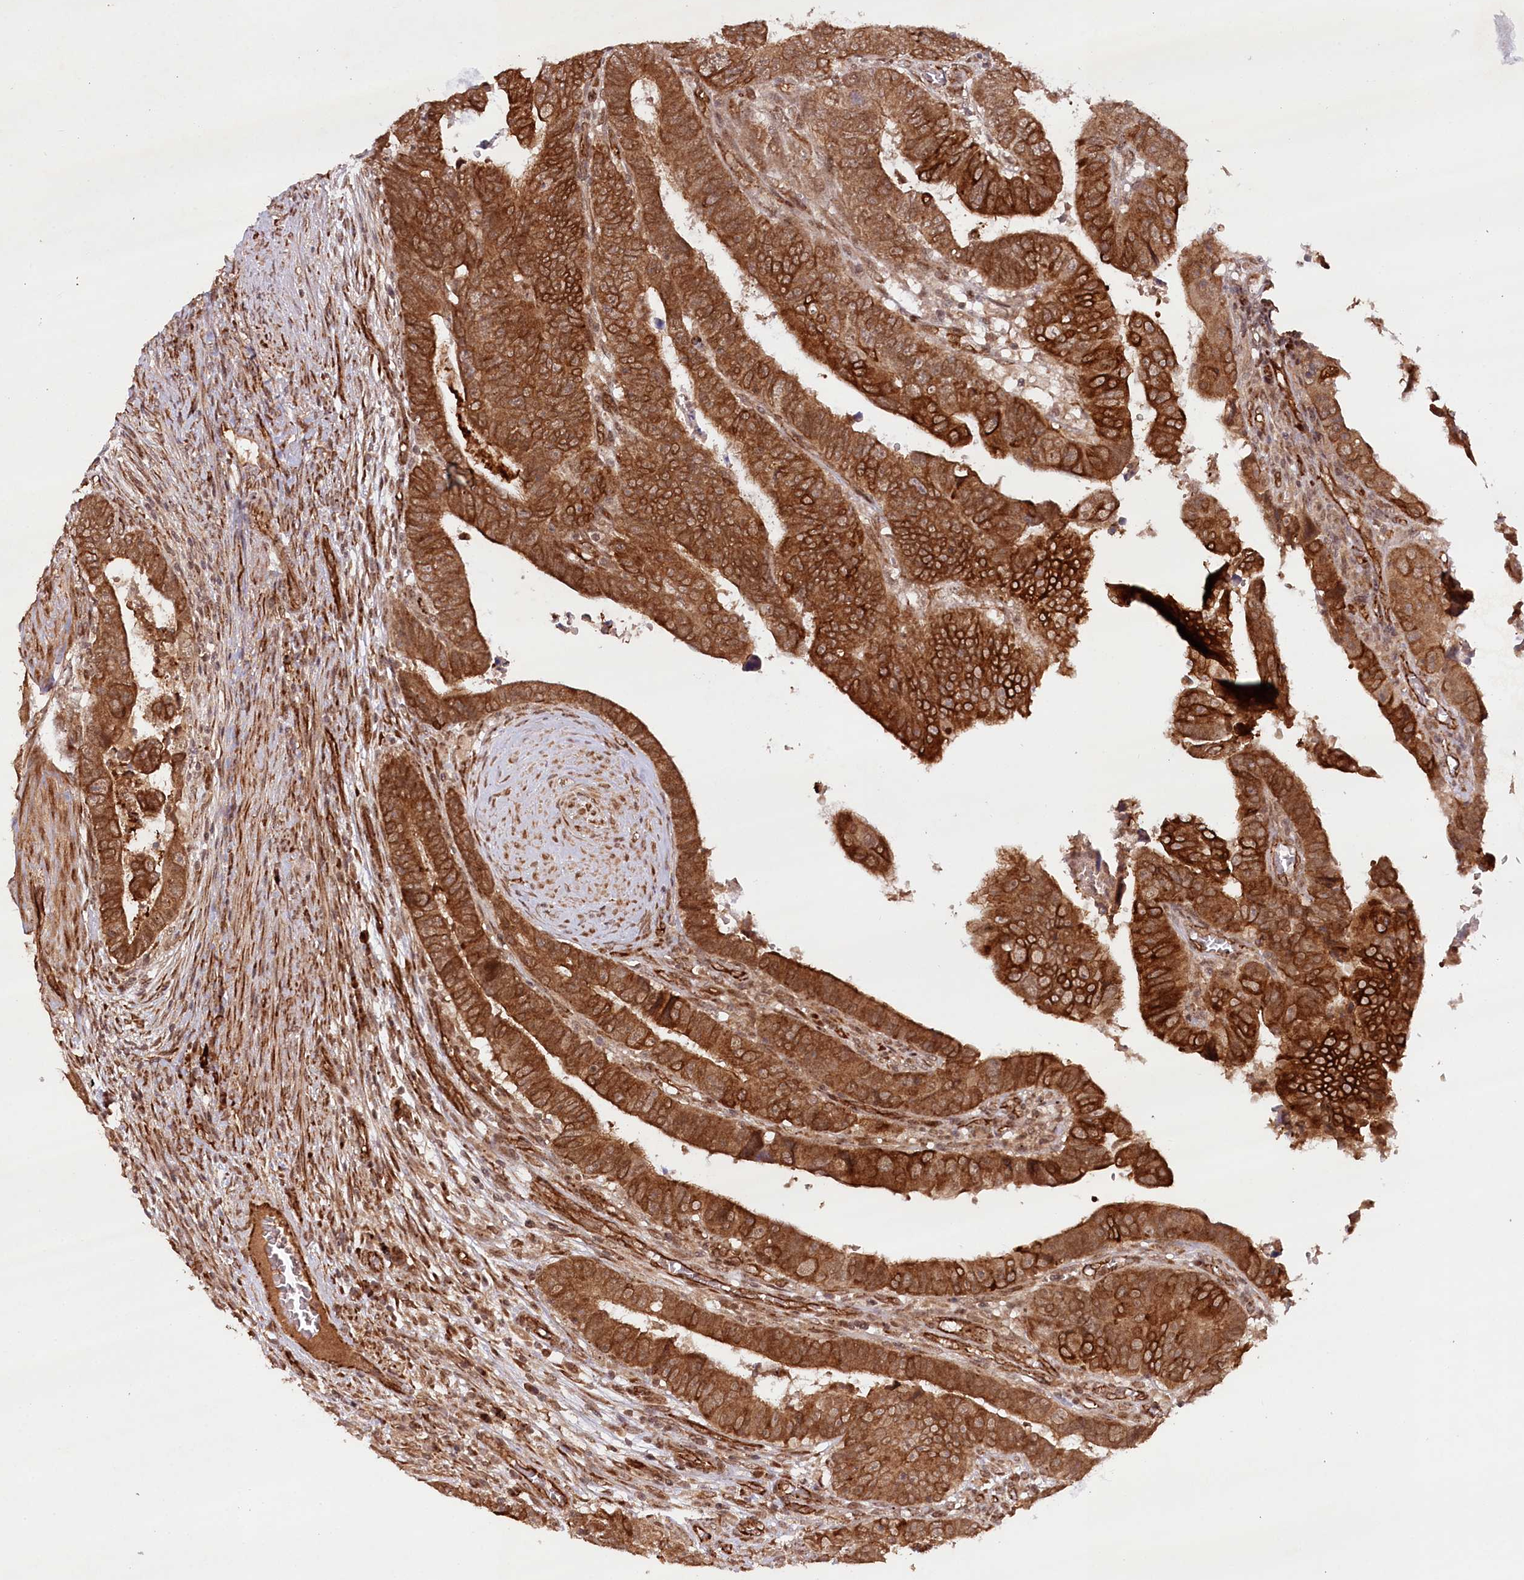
{"staining": {"intensity": "strong", "quantity": ">75%", "location": "cytoplasmic/membranous"}, "tissue": "colorectal cancer", "cell_type": "Tumor cells", "image_type": "cancer", "snomed": [{"axis": "morphology", "description": "Normal tissue, NOS"}, {"axis": "morphology", "description": "Adenocarcinoma, NOS"}, {"axis": "topography", "description": "Rectum"}], "caption": "This is a histology image of immunohistochemistry (IHC) staining of colorectal cancer, which shows strong expression in the cytoplasmic/membranous of tumor cells.", "gene": "ALKBH8", "patient": {"sex": "female", "age": 65}}